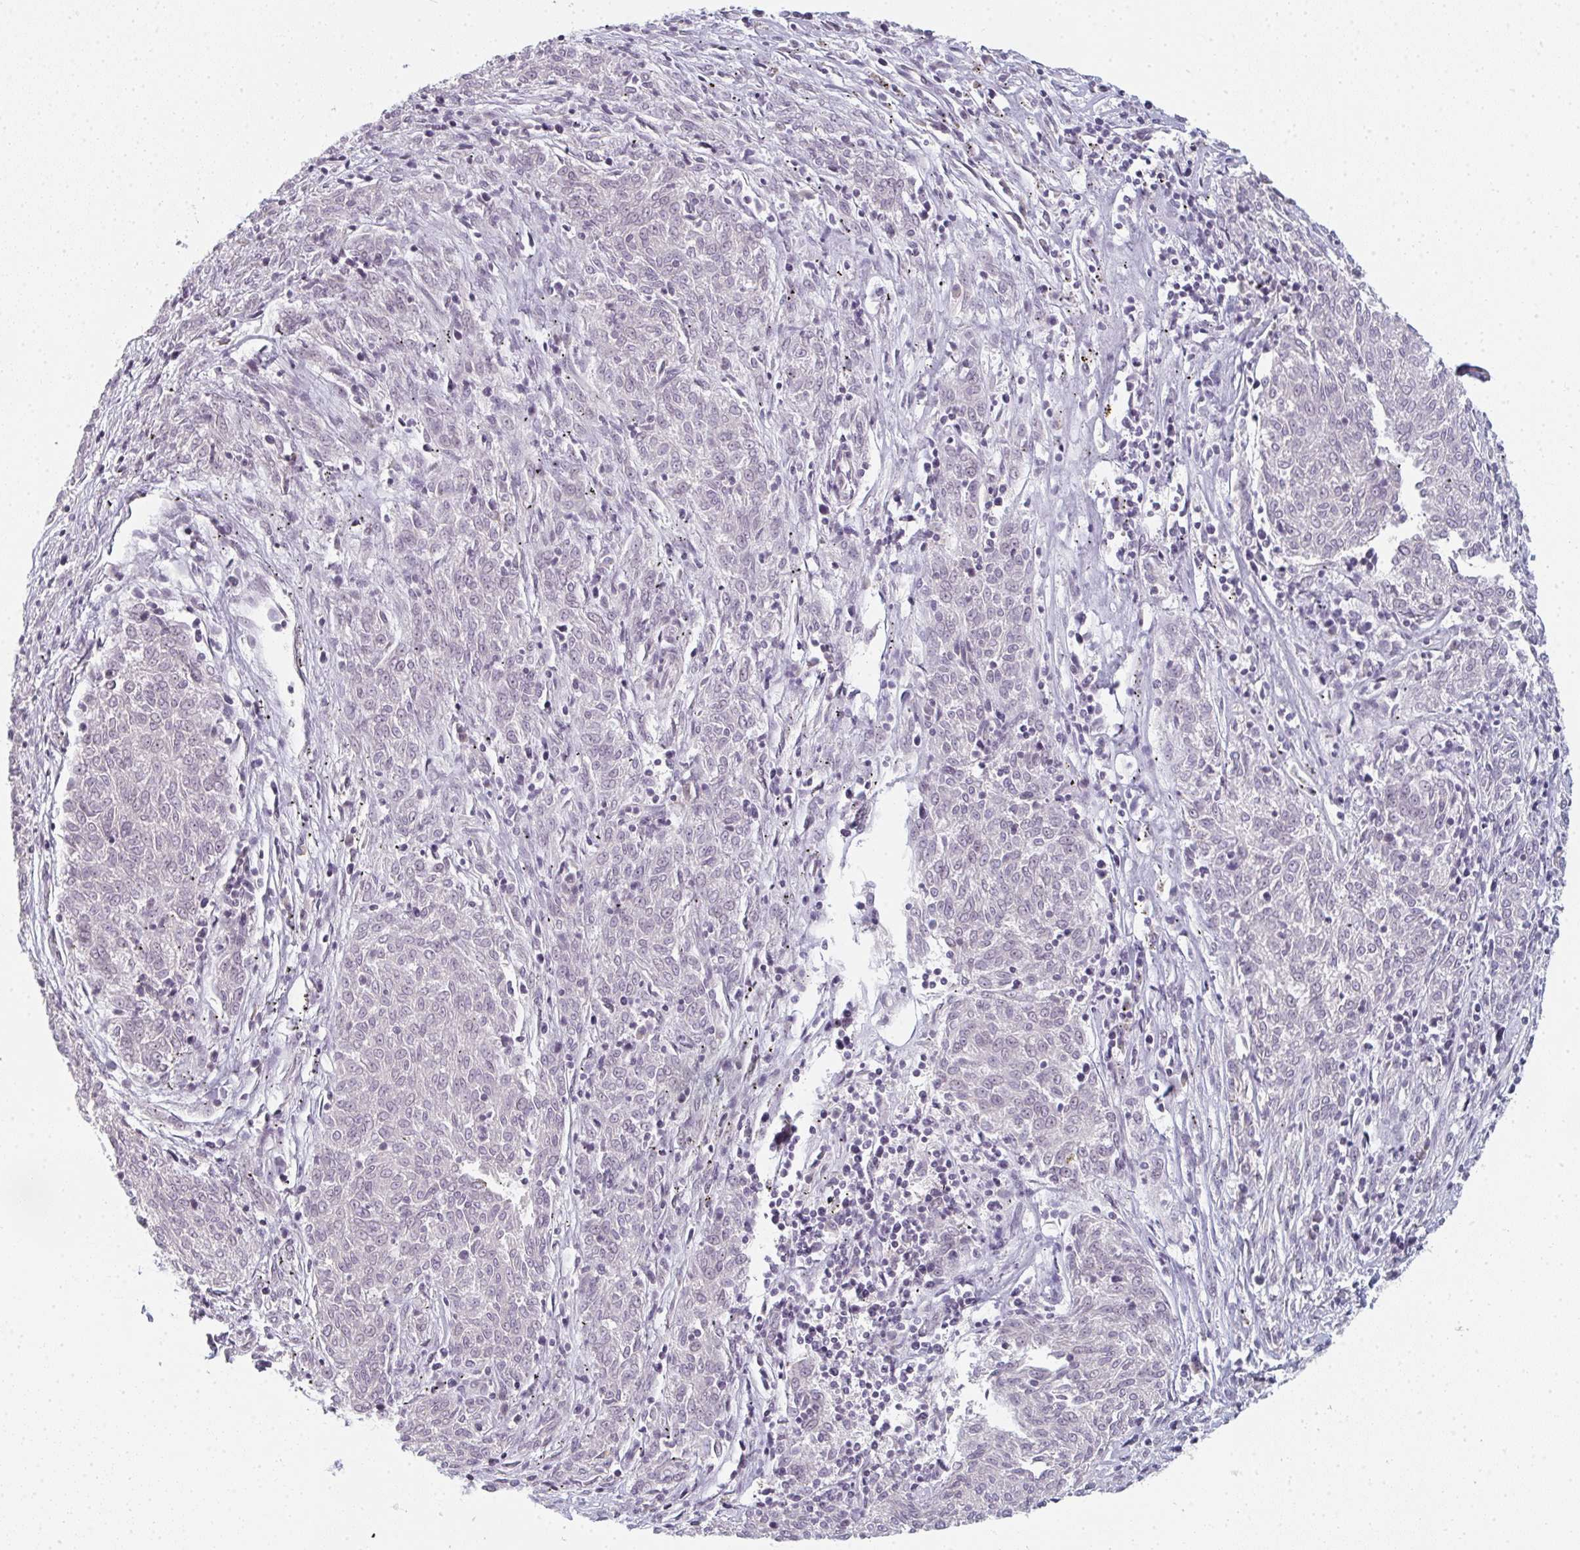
{"staining": {"intensity": "negative", "quantity": "none", "location": "none"}, "tissue": "melanoma", "cell_type": "Tumor cells", "image_type": "cancer", "snomed": [{"axis": "morphology", "description": "Malignant melanoma, NOS"}, {"axis": "topography", "description": "Skin"}], "caption": "Immunohistochemical staining of melanoma shows no significant positivity in tumor cells.", "gene": "RBBP6", "patient": {"sex": "female", "age": 72}}